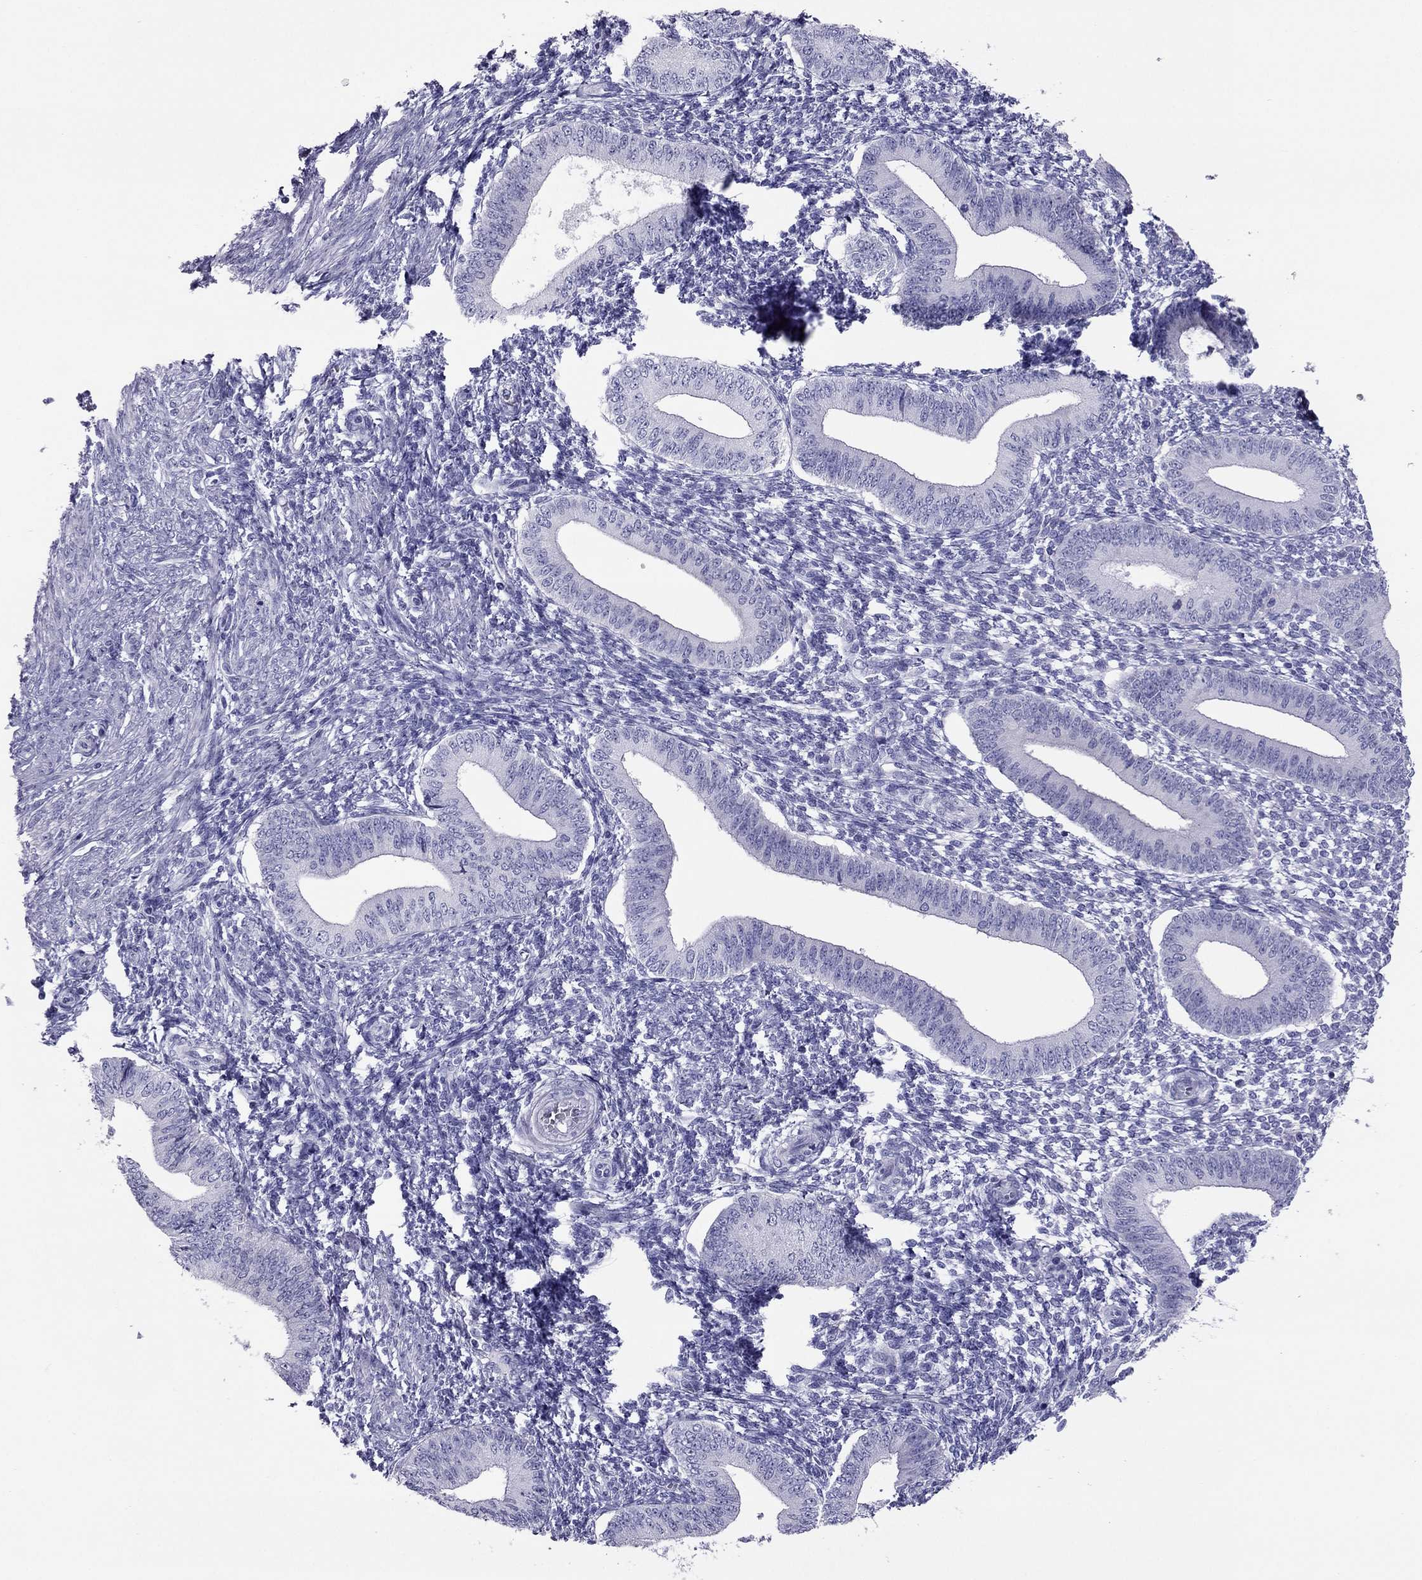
{"staining": {"intensity": "negative", "quantity": "none", "location": "none"}, "tissue": "endometrium", "cell_type": "Cells in endometrial stroma", "image_type": "normal", "snomed": [{"axis": "morphology", "description": "Normal tissue, NOS"}, {"axis": "topography", "description": "Endometrium"}], "caption": "A photomicrograph of human endometrium is negative for staining in cells in endometrial stroma. (Brightfield microscopy of DAB IHC at high magnification).", "gene": "MAEL", "patient": {"sex": "female", "age": 42}}